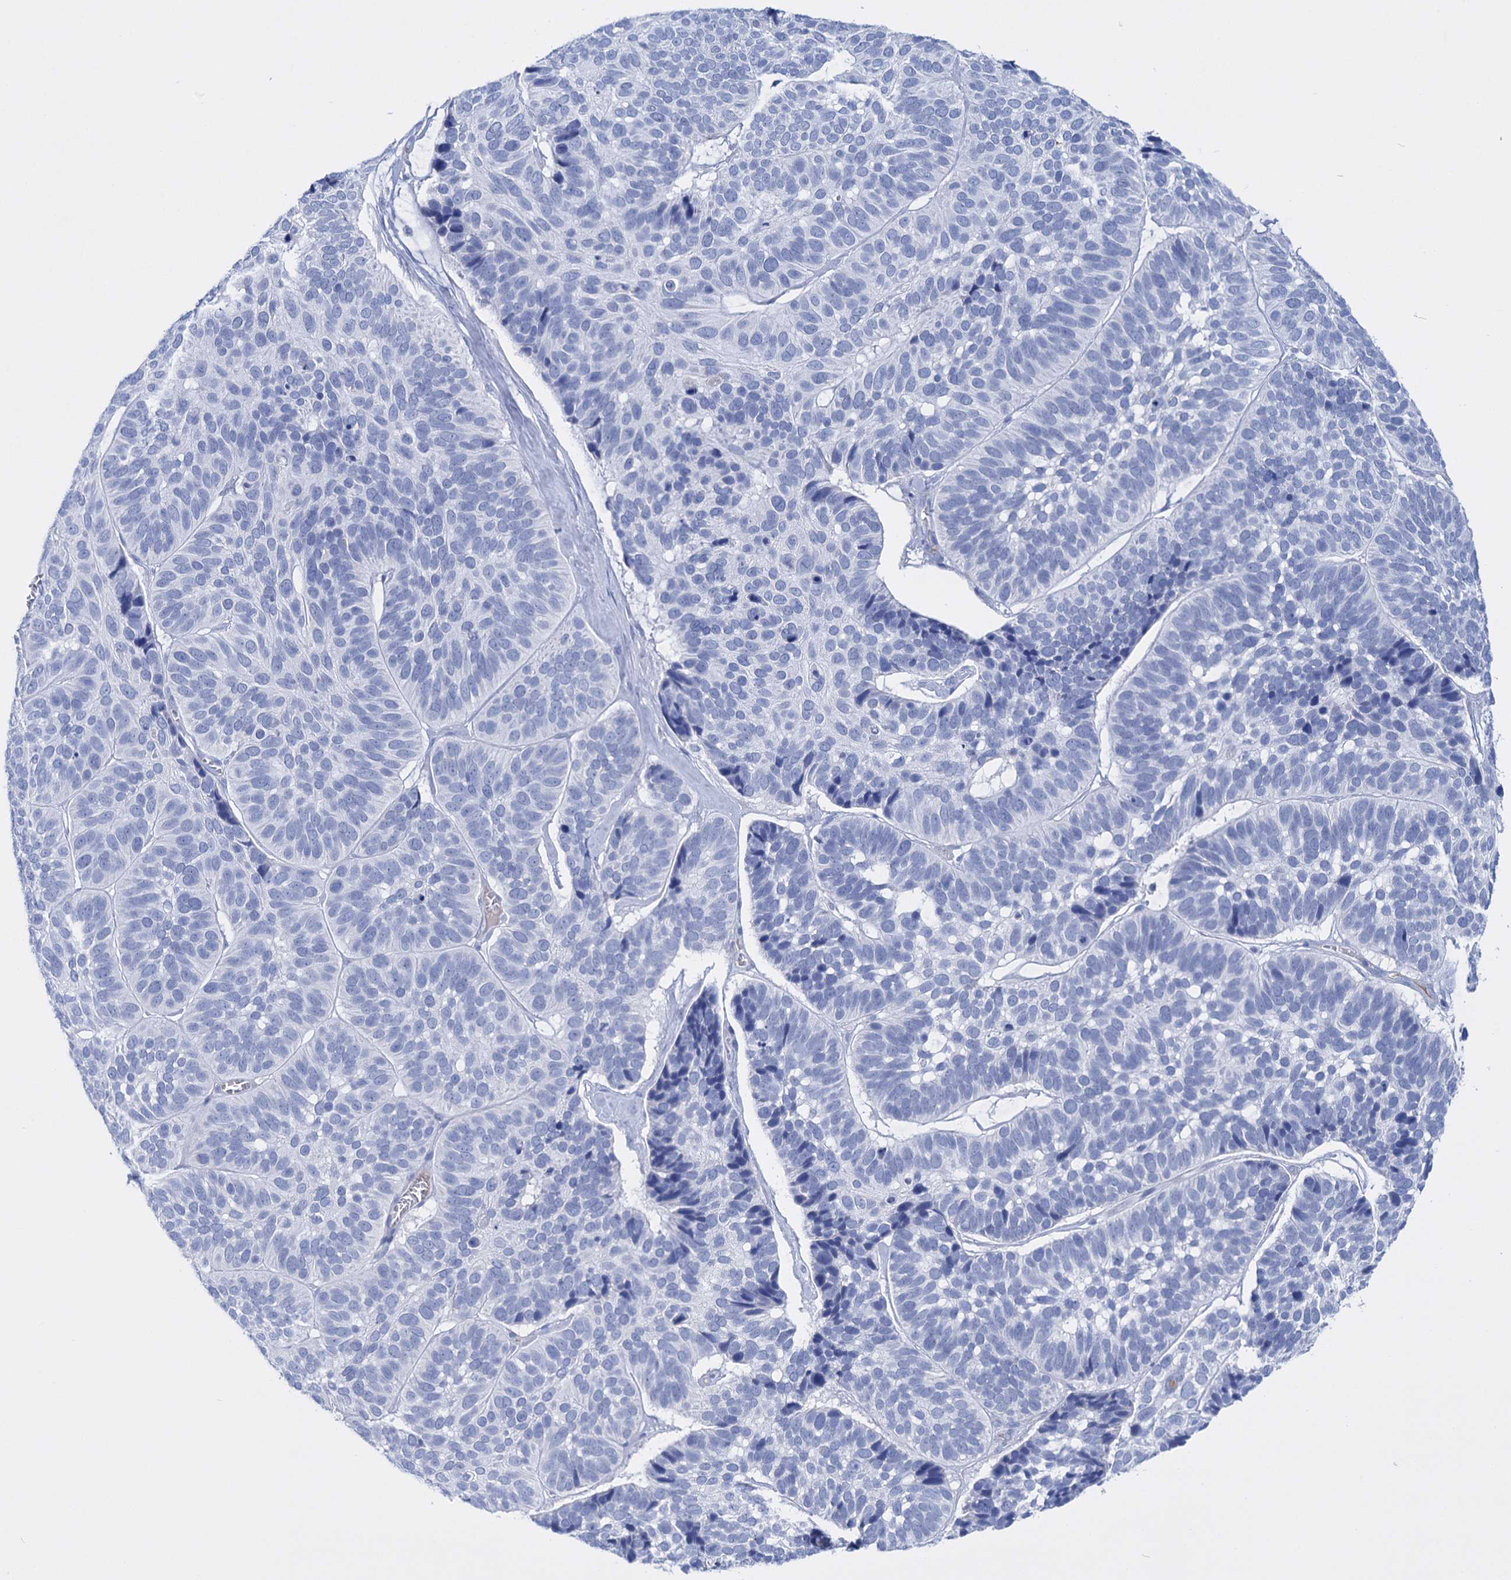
{"staining": {"intensity": "negative", "quantity": "none", "location": "none"}, "tissue": "skin cancer", "cell_type": "Tumor cells", "image_type": "cancer", "snomed": [{"axis": "morphology", "description": "Basal cell carcinoma"}, {"axis": "topography", "description": "Skin"}], "caption": "Tumor cells show no significant staining in basal cell carcinoma (skin). The staining is performed using DAB brown chromogen with nuclei counter-stained in using hematoxylin.", "gene": "FBXW12", "patient": {"sex": "male", "age": 62}}